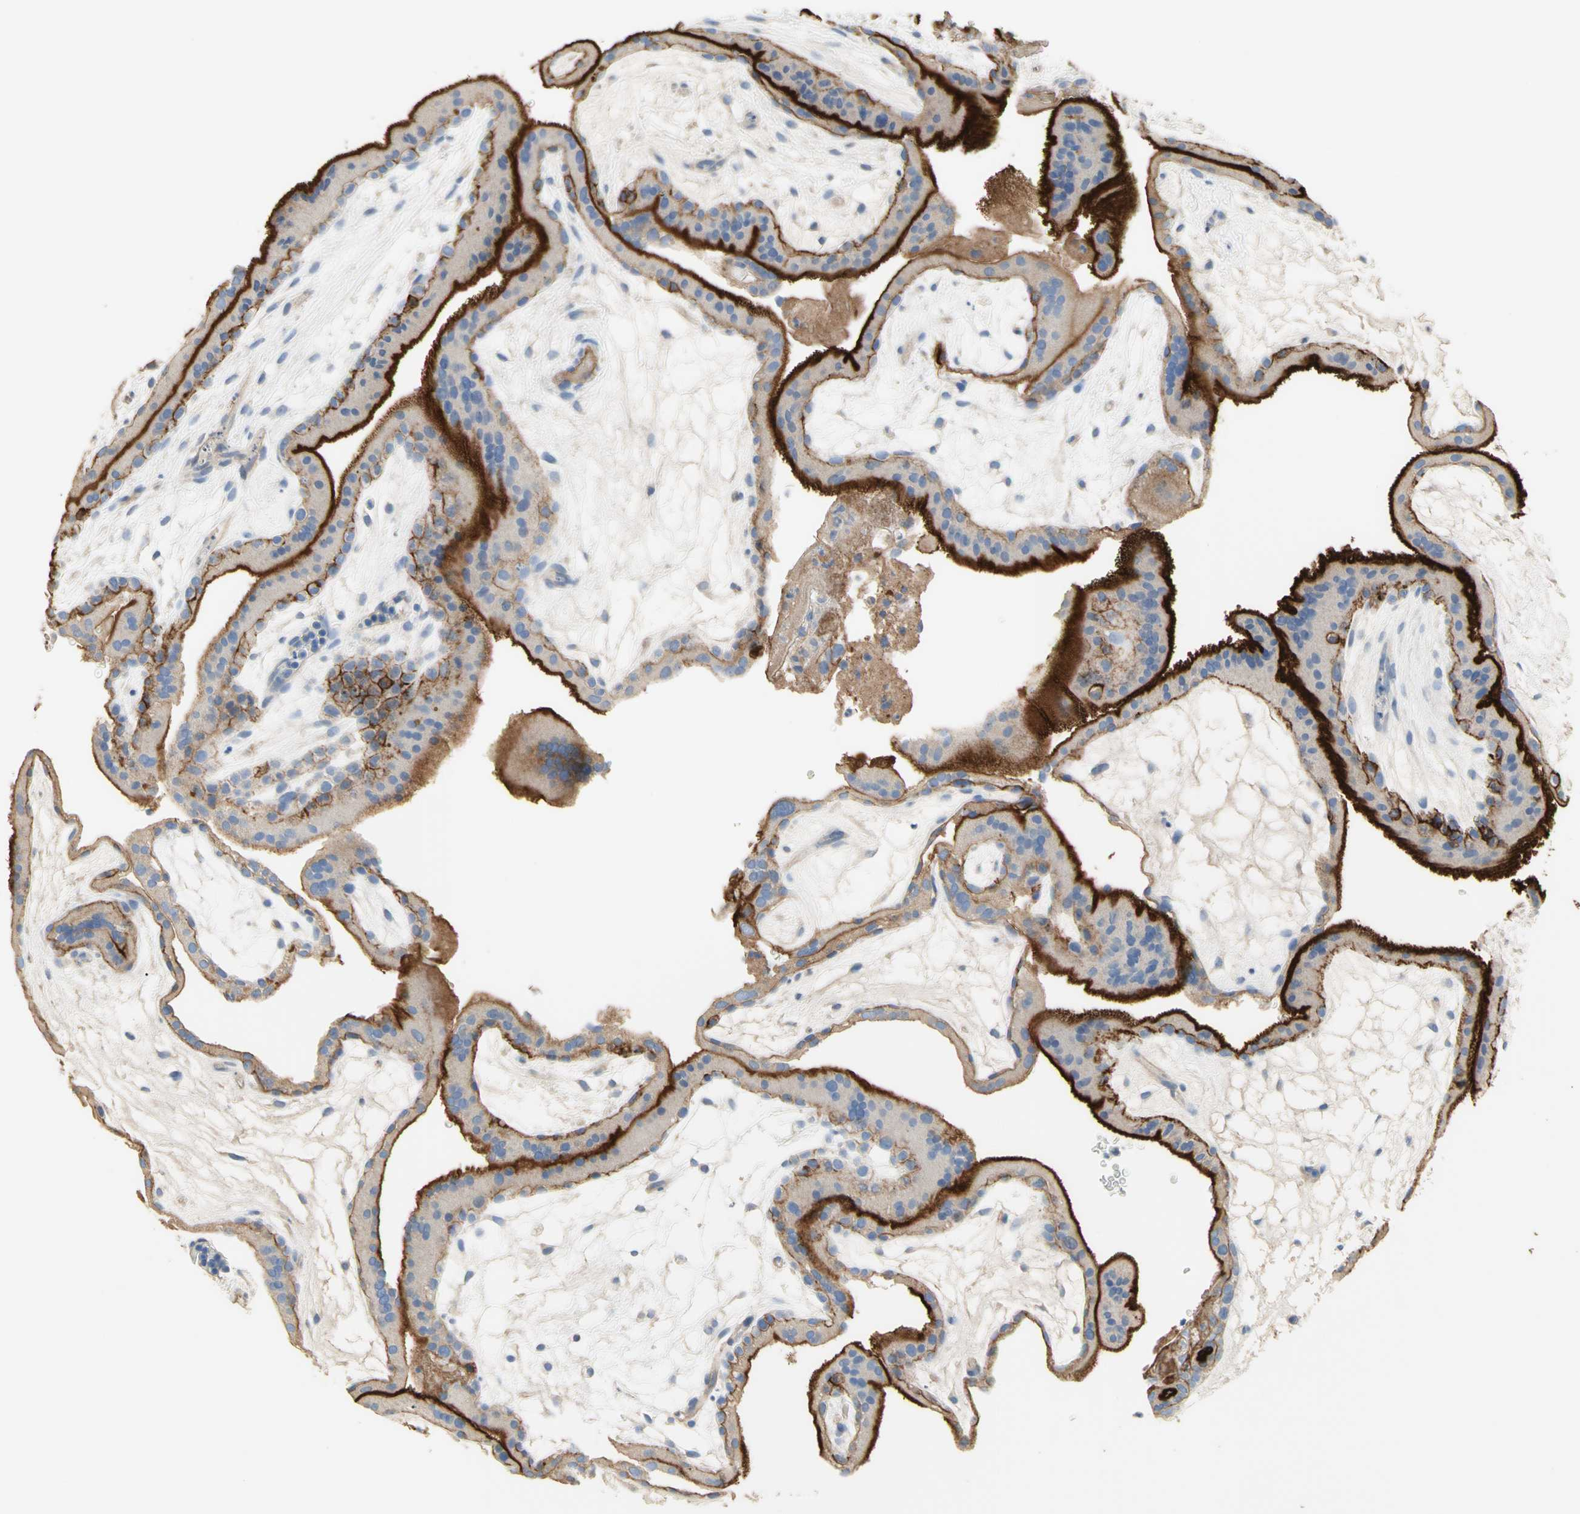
{"staining": {"intensity": "moderate", "quantity": ">75%", "location": "cytoplasmic/membranous"}, "tissue": "placenta", "cell_type": "Decidual cells", "image_type": "normal", "snomed": [{"axis": "morphology", "description": "Normal tissue, NOS"}, {"axis": "topography", "description": "Placenta"}], "caption": "Protein expression analysis of benign placenta reveals moderate cytoplasmic/membranous staining in approximately >75% of decidual cells. The staining was performed using DAB, with brown indicating positive protein expression. Nuclei are stained blue with hematoxylin.", "gene": "NECTIN4", "patient": {"sex": "female", "age": 19}}